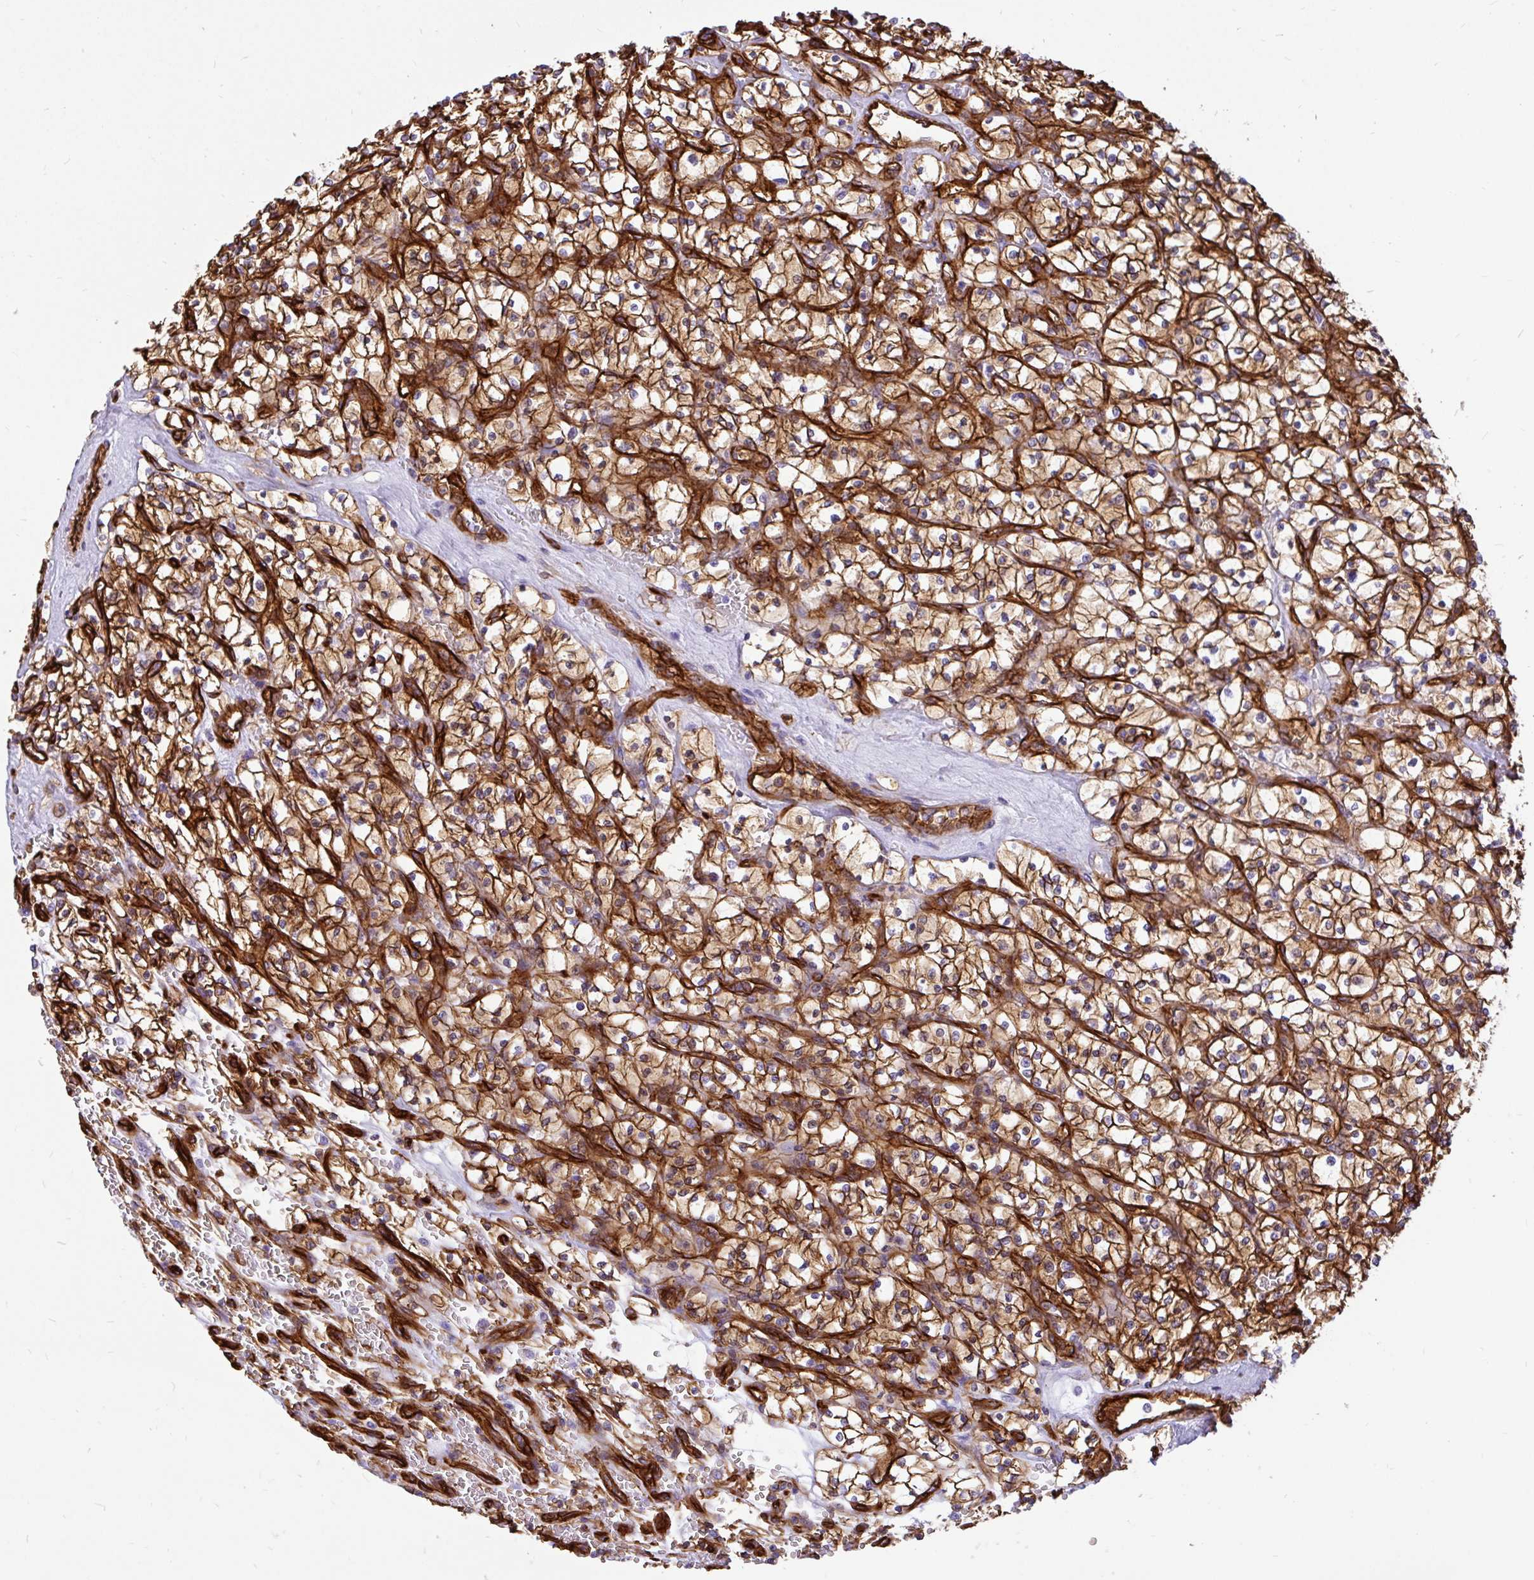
{"staining": {"intensity": "moderate", "quantity": ">75%", "location": "cytoplasmic/membranous"}, "tissue": "renal cancer", "cell_type": "Tumor cells", "image_type": "cancer", "snomed": [{"axis": "morphology", "description": "Adenocarcinoma, NOS"}, {"axis": "topography", "description": "Kidney"}], "caption": "Approximately >75% of tumor cells in renal cancer show moderate cytoplasmic/membranous protein positivity as visualized by brown immunohistochemical staining.", "gene": "MAP1LC3B", "patient": {"sex": "female", "age": 64}}